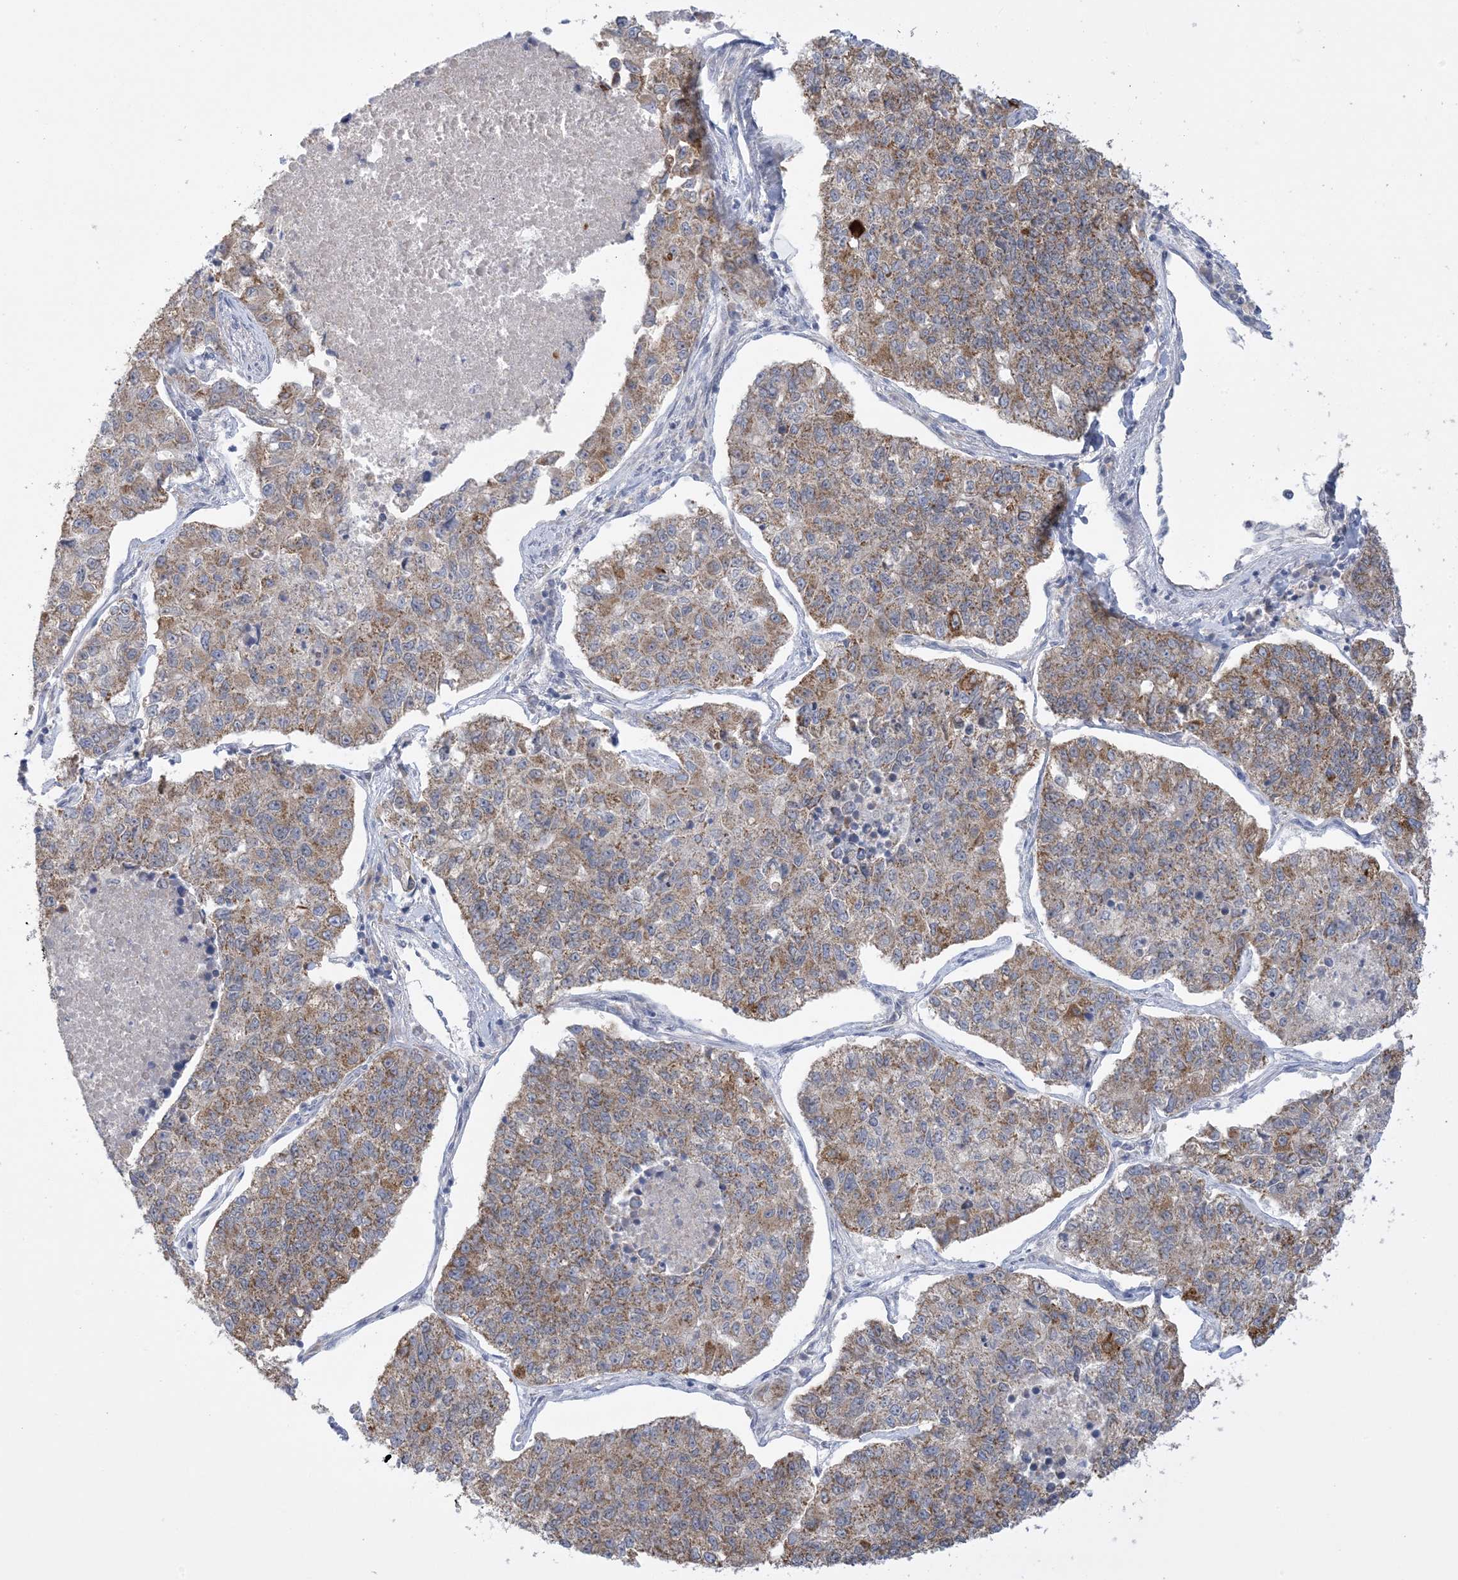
{"staining": {"intensity": "moderate", "quantity": ">75%", "location": "cytoplasmic/membranous"}, "tissue": "lung cancer", "cell_type": "Tumor cells", "image_type": "cancer", "snomed": [{"axis": "morphology", "description": "Adenocarcinoma, NOS"}, {"axis": "topography", "description": "Lung"}], "caption": "Immunohistochemistry histopathology image of neoplastic tissue: adenocarcinoma (lung) stained using immunohistochemistry shows medium levels of moderate protein expression localized specifically in the cytoplasmic/membranous of tumor cells, appearing as a cytoplasmic/membranous brown color.", "gene": "TRMT10C", "patient": {"sex": "male", "age": 49}}